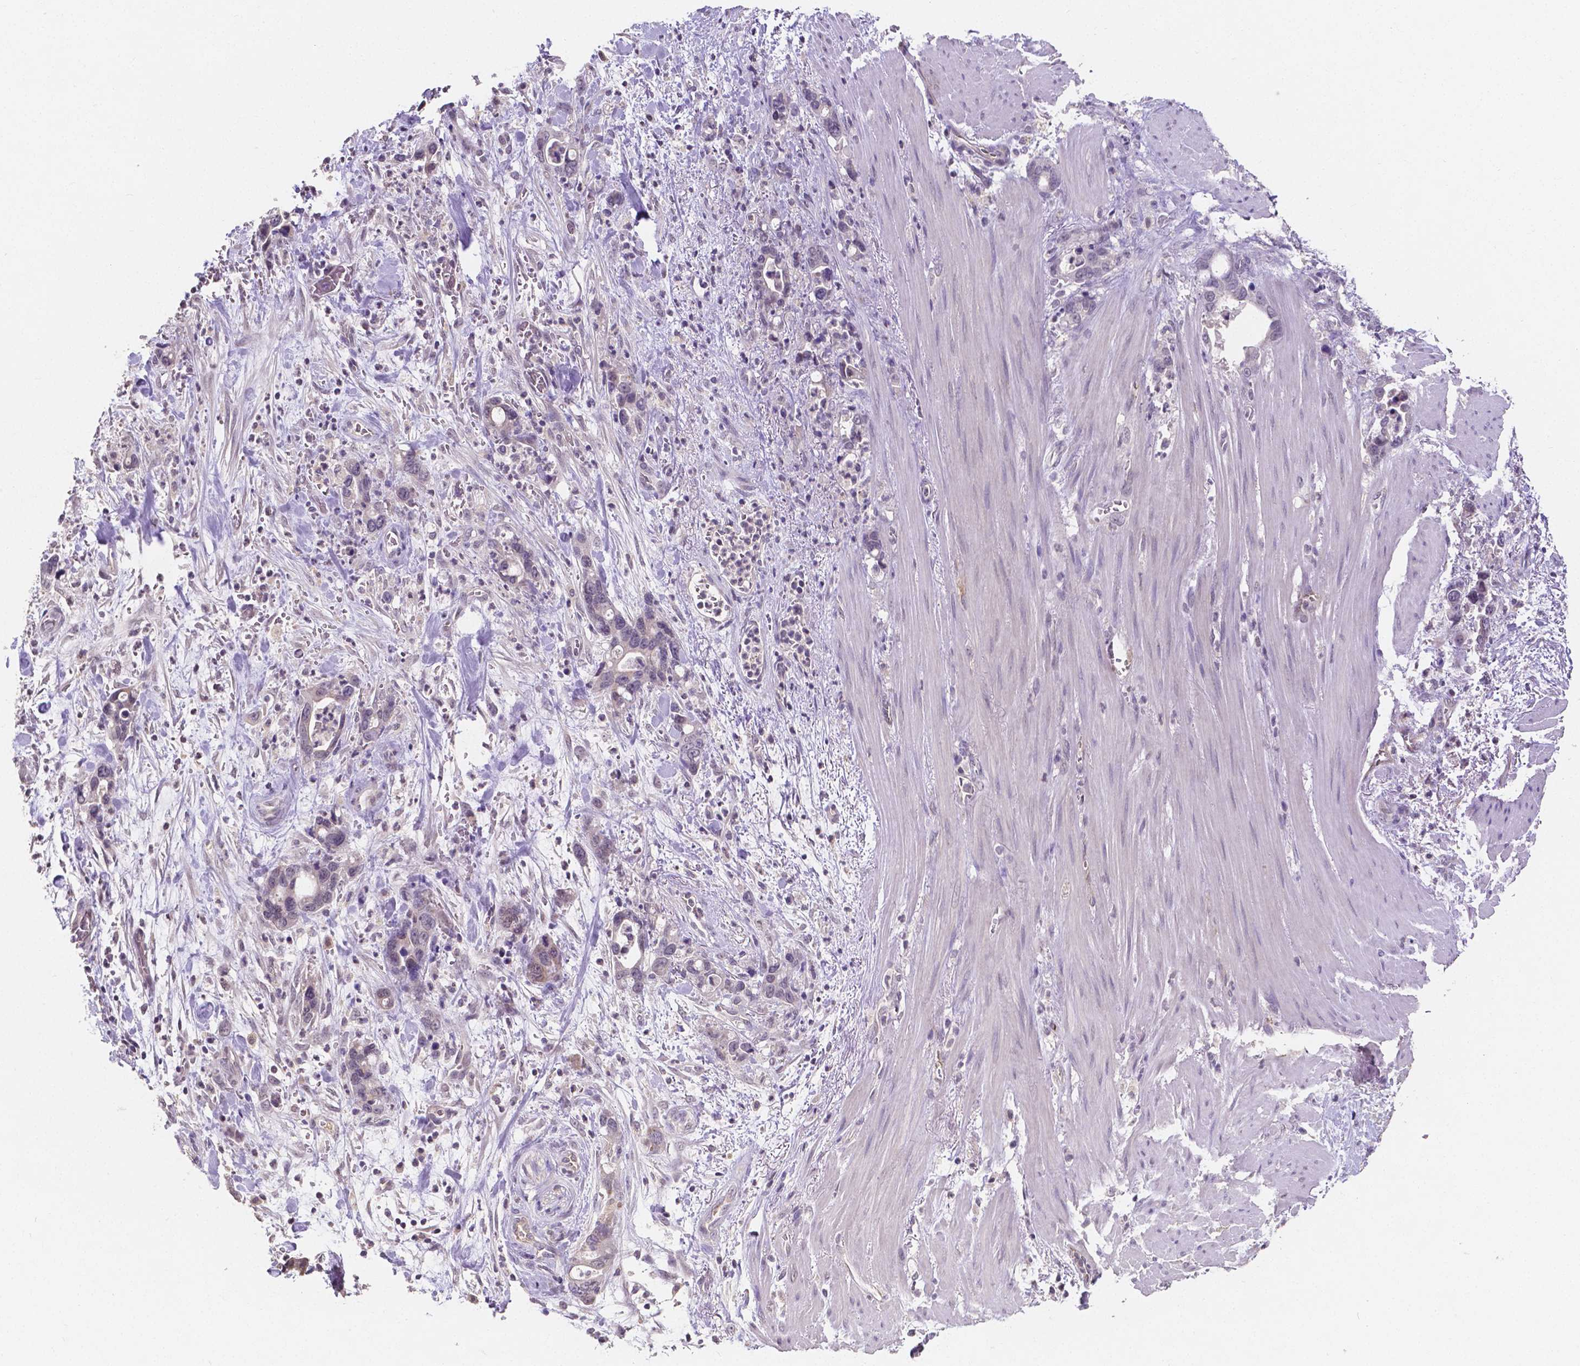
{"staining": {"intensity": "negative", "quantity": "none", "location": "none"}, "tissue": "stomach cancer", "cell_type": "Tumor cells", "image_type": "cancer", "snomed": [{"axis": "morphology", "description": "Normal tissue, NOS"}, {"axis": "morphology", "description": "Adenocarcinoma, NOS"}, {"axis": "topography", "description": "Esophagus"}, {"axis": "topography", "description": "Stomach, upper"}], "caption": "Immunohistochemistry of stomach cancer reveals no expression in tumor cells.", "gene": "ELAVL2", "patient": {"sex": "male", "age": 74}}